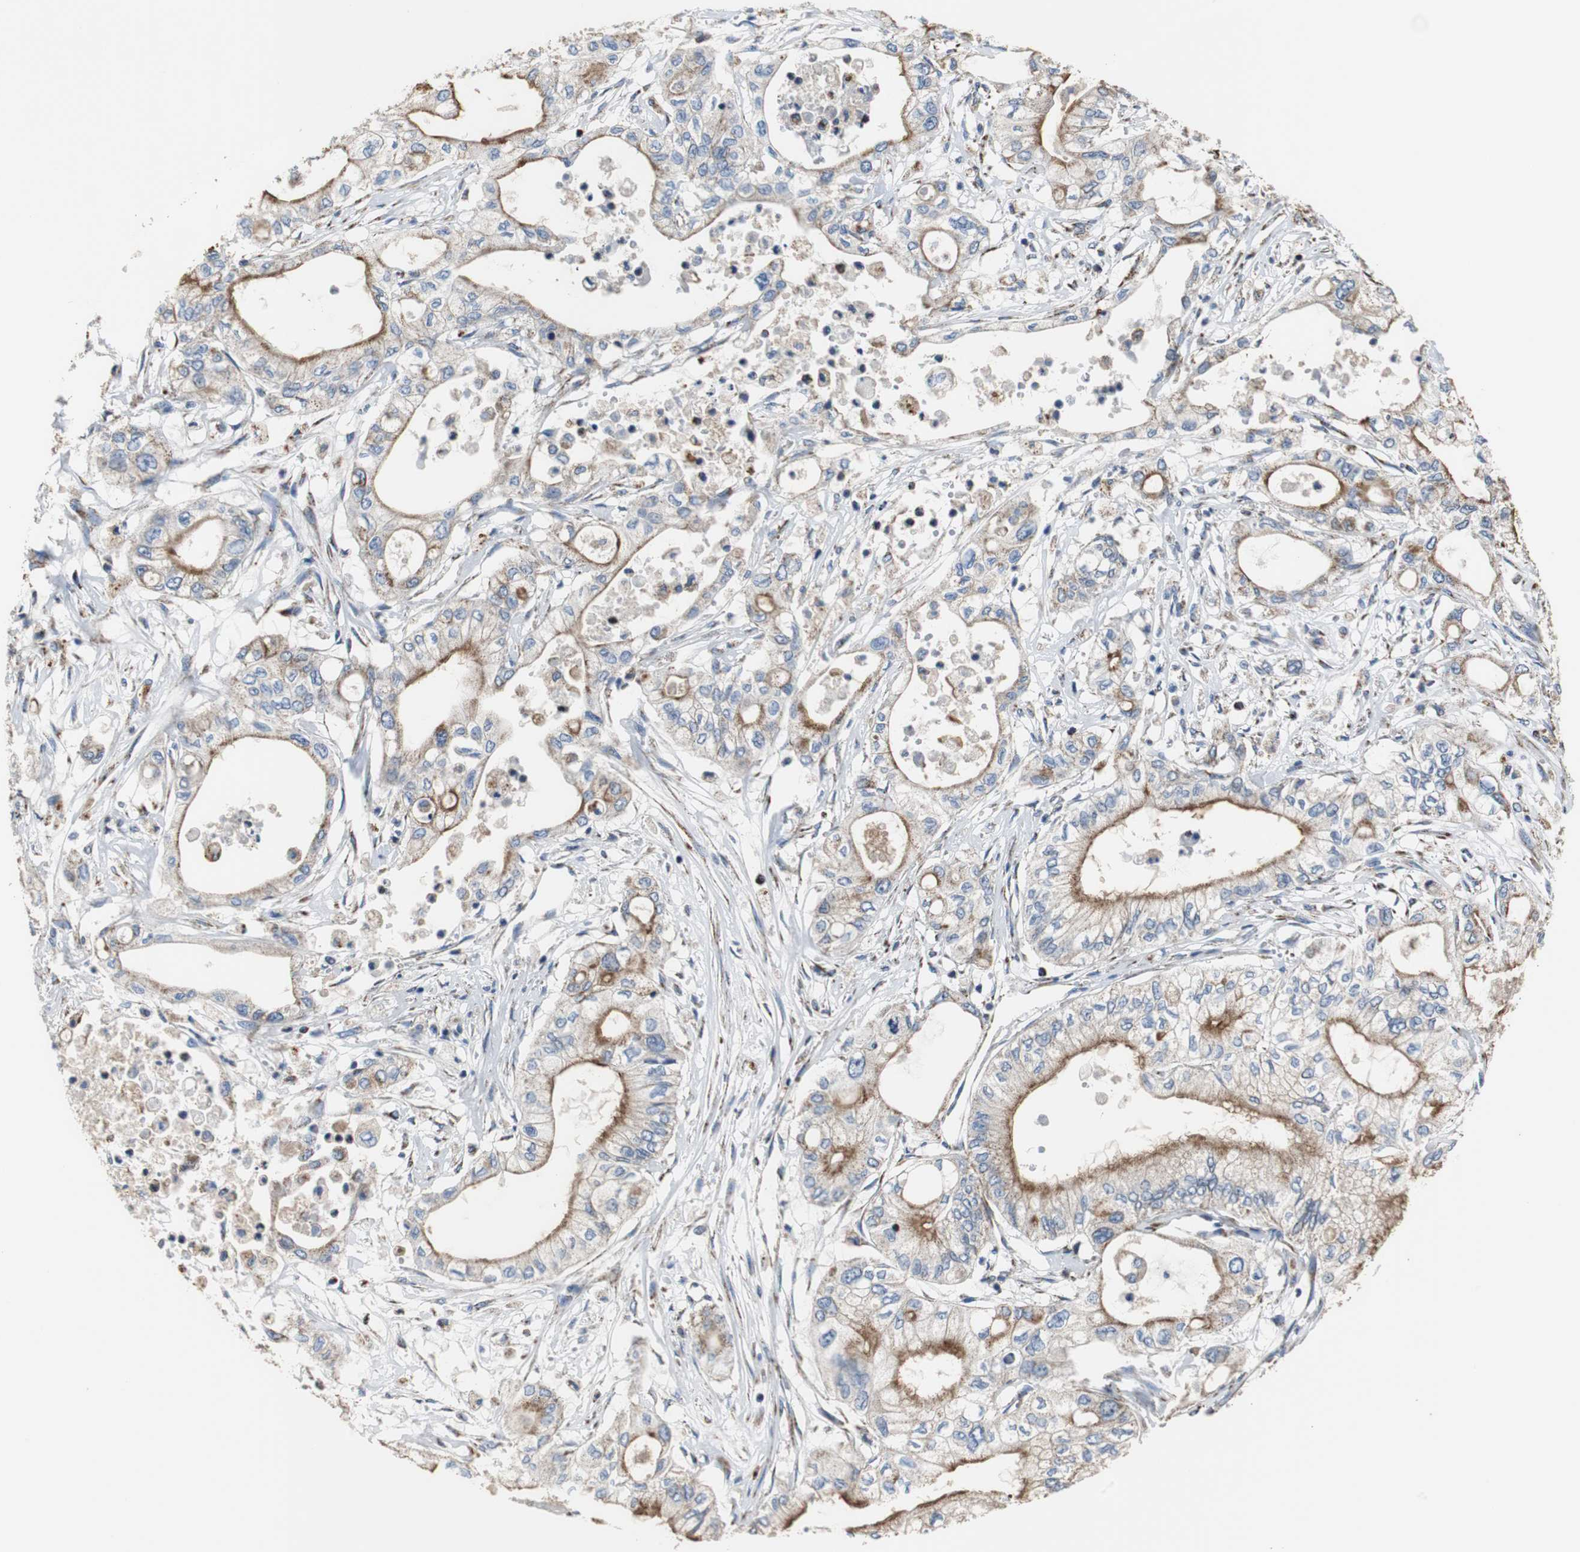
{"staining": {"intensity": "moderate", "quantity": "25%-75%", "location": "cytoplasmic/membranous"}, "tissue": "pancreatic cancer", "cell_type": "Tumor cells", "image_type": "cancer", "snomed": [{"axis": "morphology", "description": "Adenocarcinoma, NOS"}, {"axis": "topography", "description": "Pancreas"}], "caption": "Pancreatic cancer (adenocarcinoma) tissue reveals moderate cytoplasmic/membranous staining in about 25%-75% of tumor cells", "gene": "PCK1", "patient": {"sex": "male", "age": 79}}